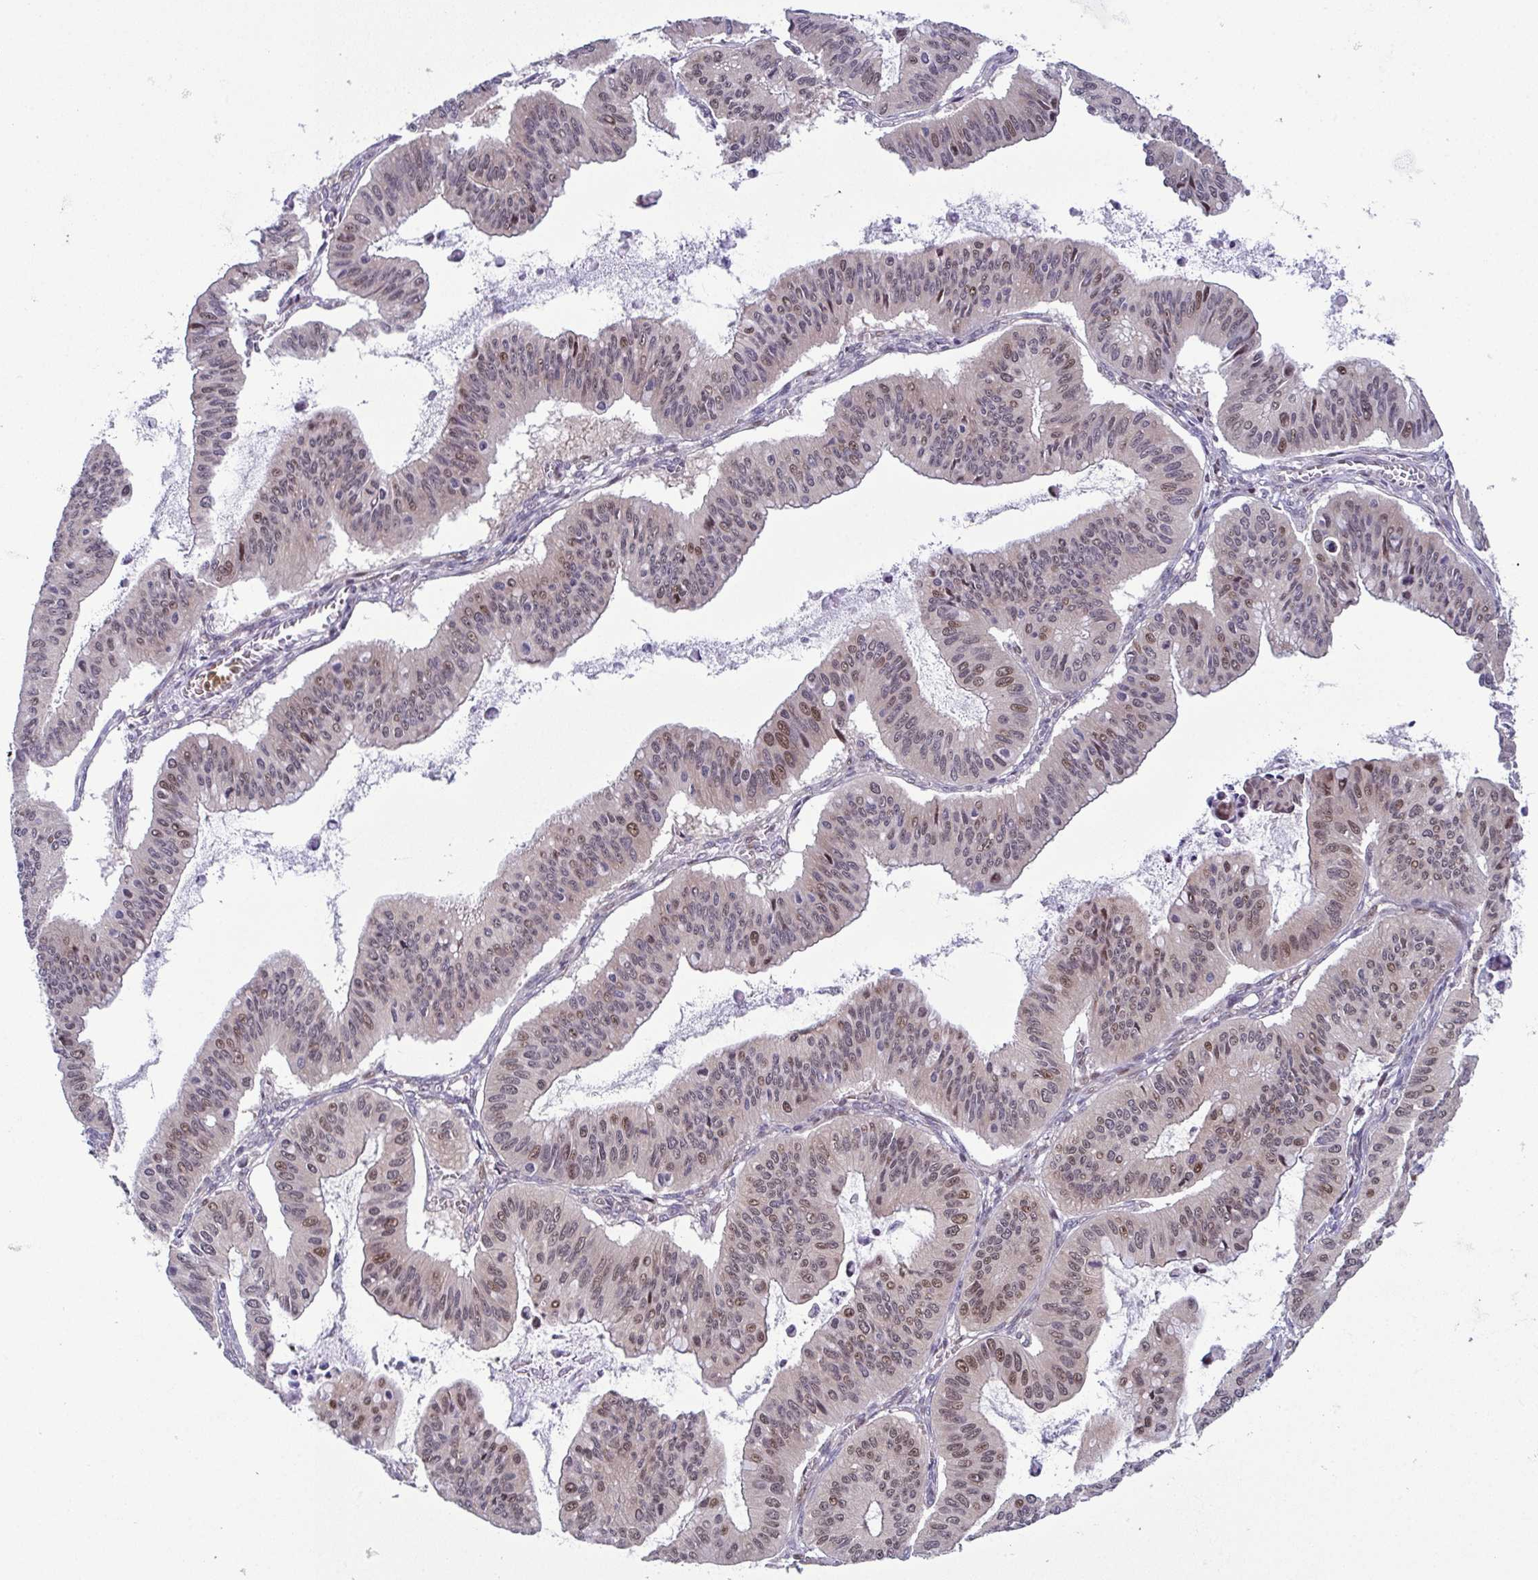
{"staining": {"intensity": "weak", "quantity": "25%-75%", "location": "nuclear"}, "tissue": "ovarian cancer", "cell_type": "Tumor cells", "image_type": "cancer", "snomed": [{"axis": "morphology", "description": "Cystadenocarcinoma, mucinous, NOS"}, {"axis": "topography", "description": "Ovary"}], "caption": "Immunohistochemistry (DAB) staining of ovarian mucinous cystadenocarcinoma reveals weak nuclear protein positivity in approximately 25%-75% of tumor cells. (IHC, brightfield microscopy, high magnification).", "gene": "DNAJB1", "patient": {"sex": "female", "age": 72}}